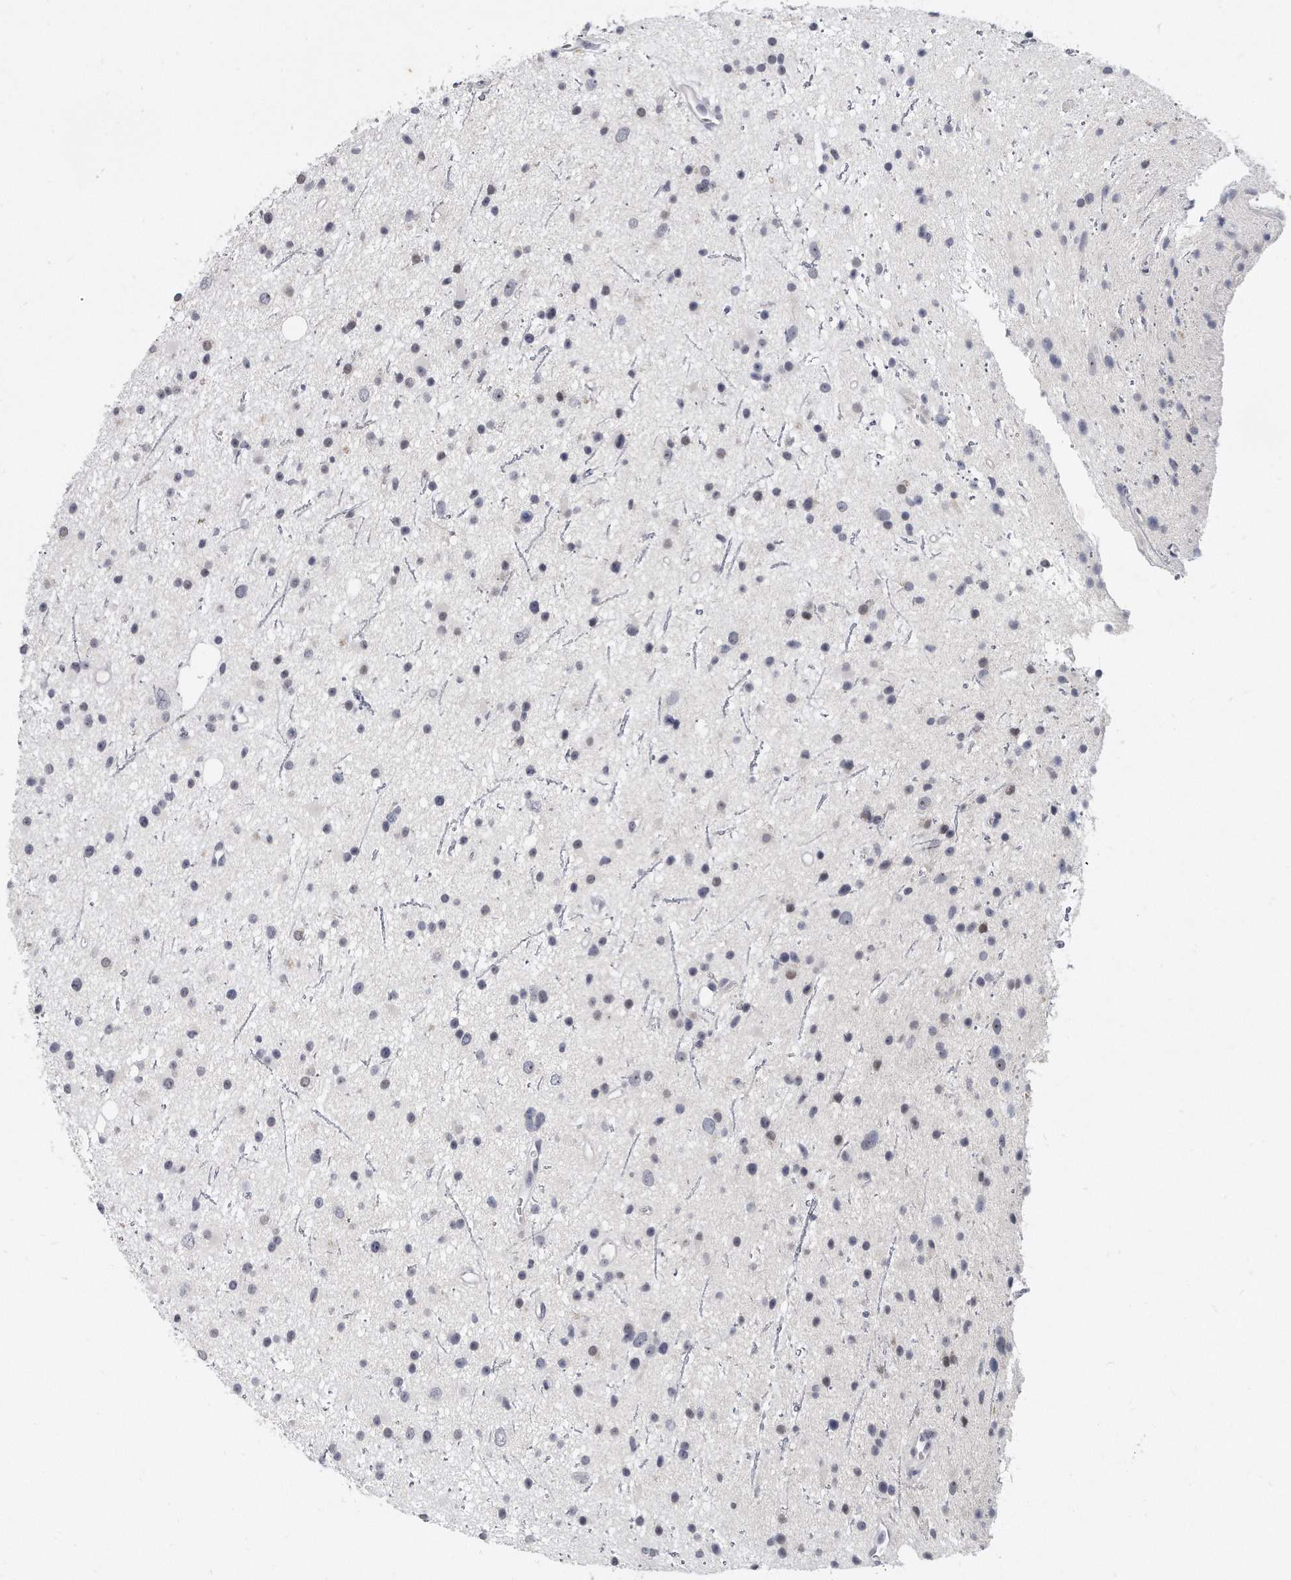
{"staining": {"intensity": "negative", "quantity": "none", "location": "none"}, "tissue": "glioma", "cell_type": "Tumor cells", "image_type": "cancer", "snomed": [{"axis": "morphology", "description": "Glioma, malignant, Low grade"}, {"axis": "topography", "description": "Cerebral cortex"}], "caption": "An immunohistochemistry (IHC) photomicrograph of glioma is shown. There is no staining in tumor cells of glioma.", "gene": "TFCP2L1", "patient": {"sex": "female", "age": 39}}